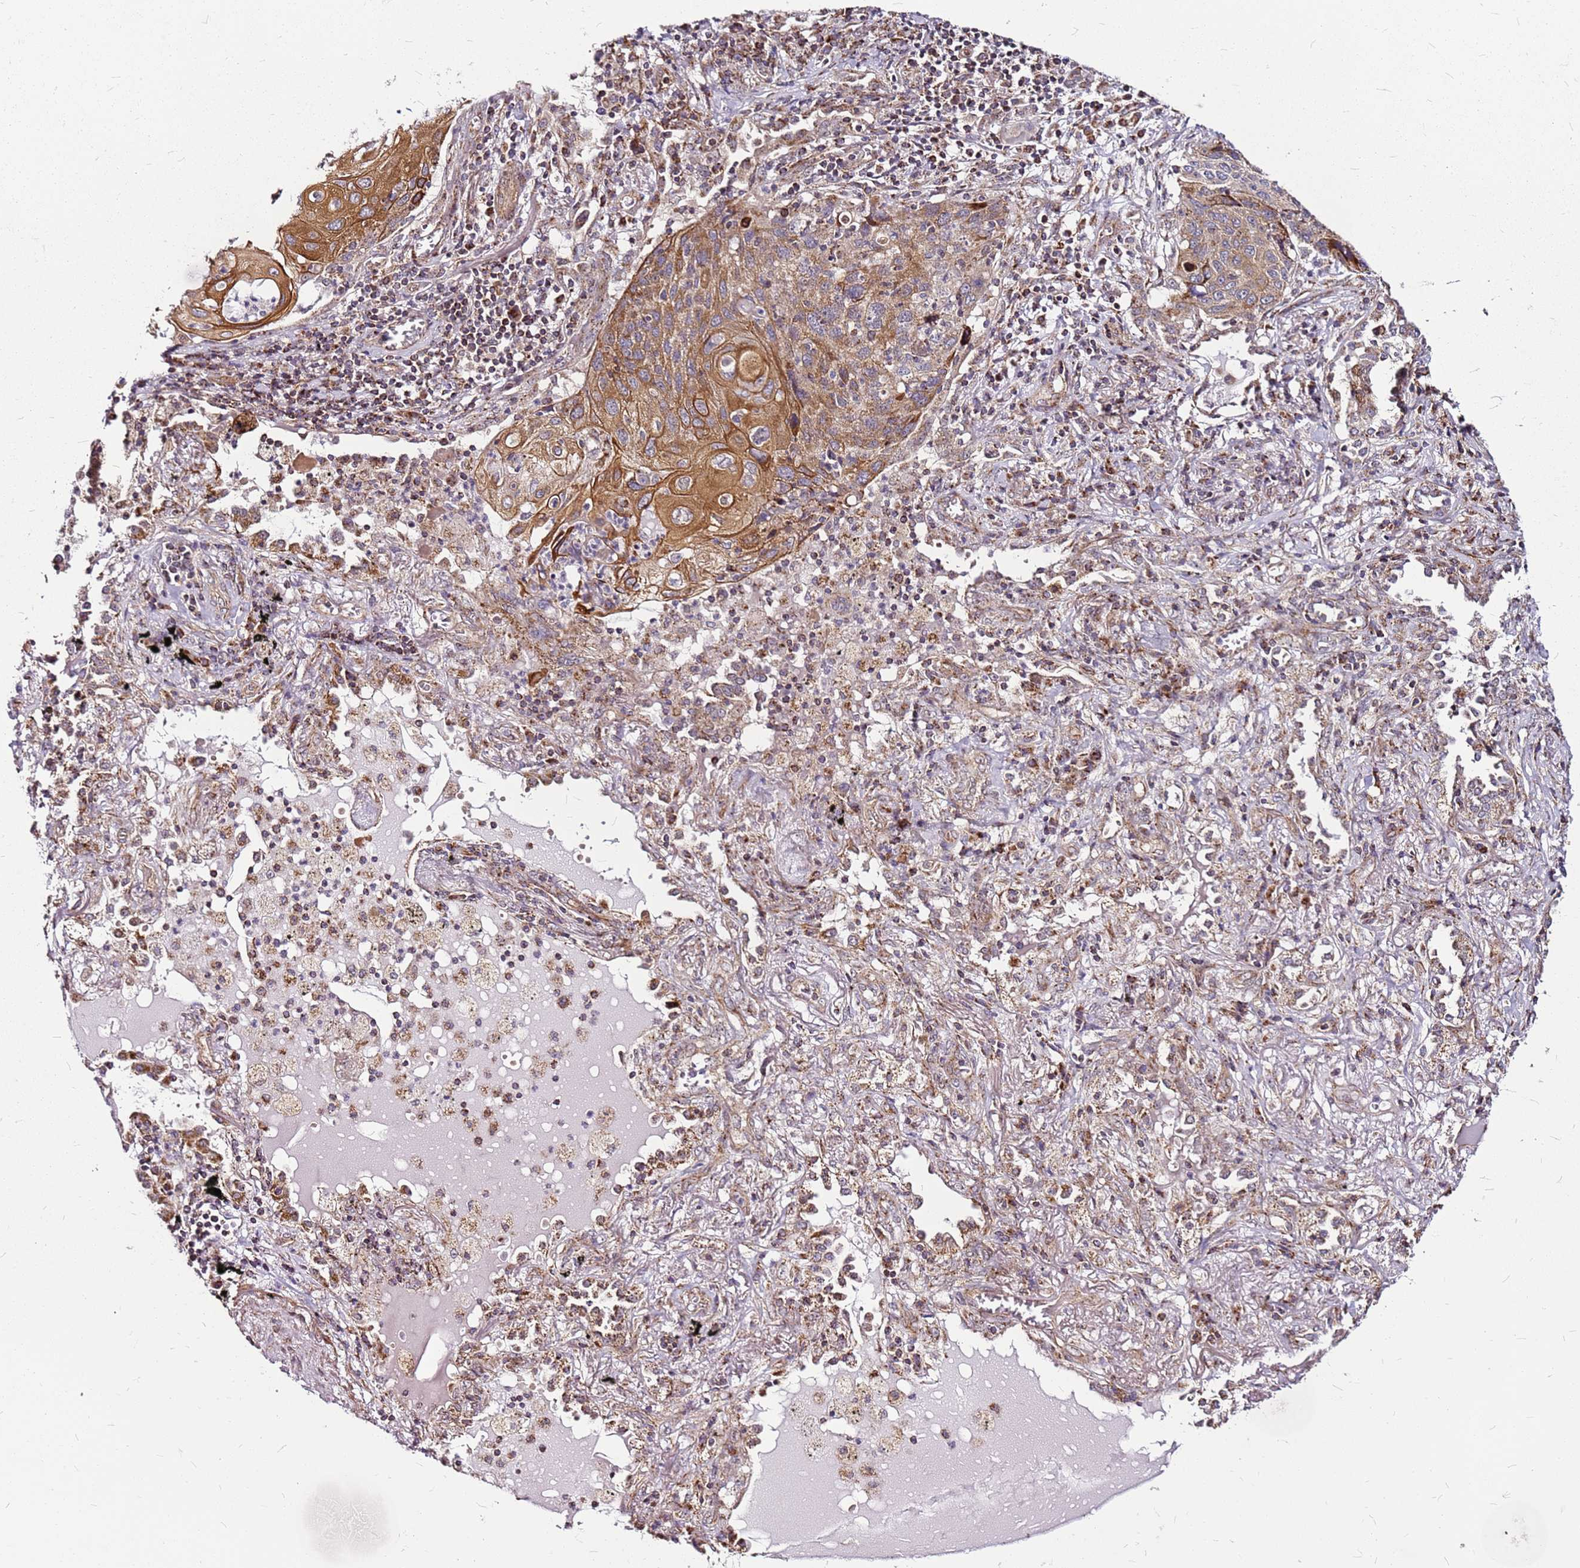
{"staining": {"intensity": "moderate", "quantity": "25%-75%", "location": "cytoplasmic/membranous"}, "tissue": "lung cancer", "cell_type": "Tumor cells", "image_type": "cancer", "snomed": [{"axis": "morphology", "description": "Squamous cell carcinoma, NOS"}, {"axis": "topography", "description": "Lung"}], "caption": "Tumor cells show moderate cytoplasmic/membranous staining in approximately 25%-75% of cells in squamous cell carcinoma (lung).", "gene": "OR51T1", "patient": {"sex": "female", "age": 63}}